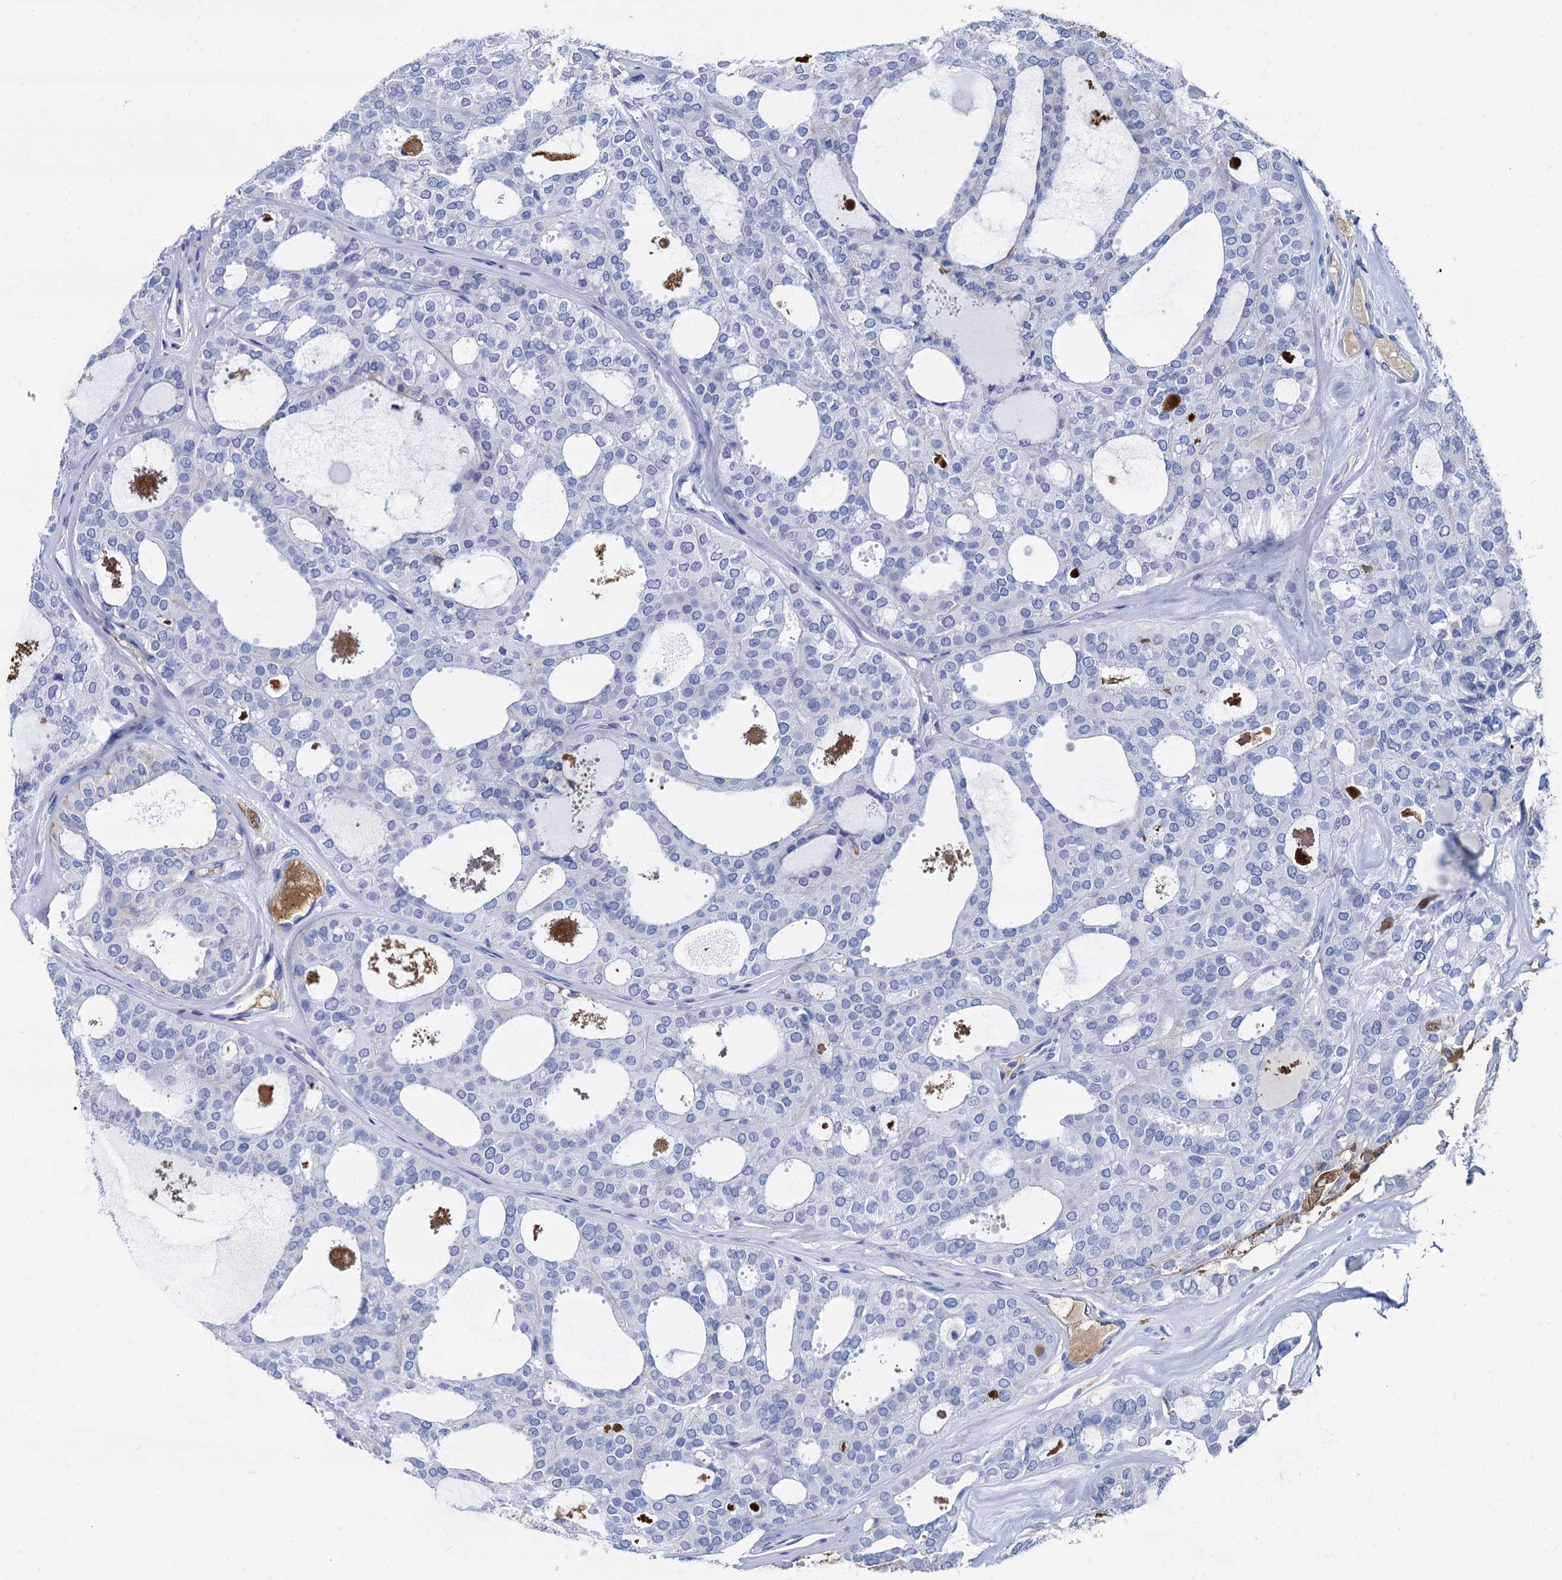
{"staining": {"intensity": "negative", "quantity": "none", "location": "none"}, "tissue": "thyroid cancer", "cell_type": "Tumor cells", "image_type": "cancer", "snomed": [{"axis": "morphology", "description": "Follicular adenoma carcinoma, NOS"}, {"axis": "topography", "description": "Thyroid gland"}], "caption": "This photomicrograph is of follicular adenoma carcinoma (thyroid) stained with immunohistochemistry to label a protein in brown with the nuclei are counter-stained blue. There is no expression in tumor cells.", "gene": "APOD", "patient": {"sex": "male", "age": 75}}